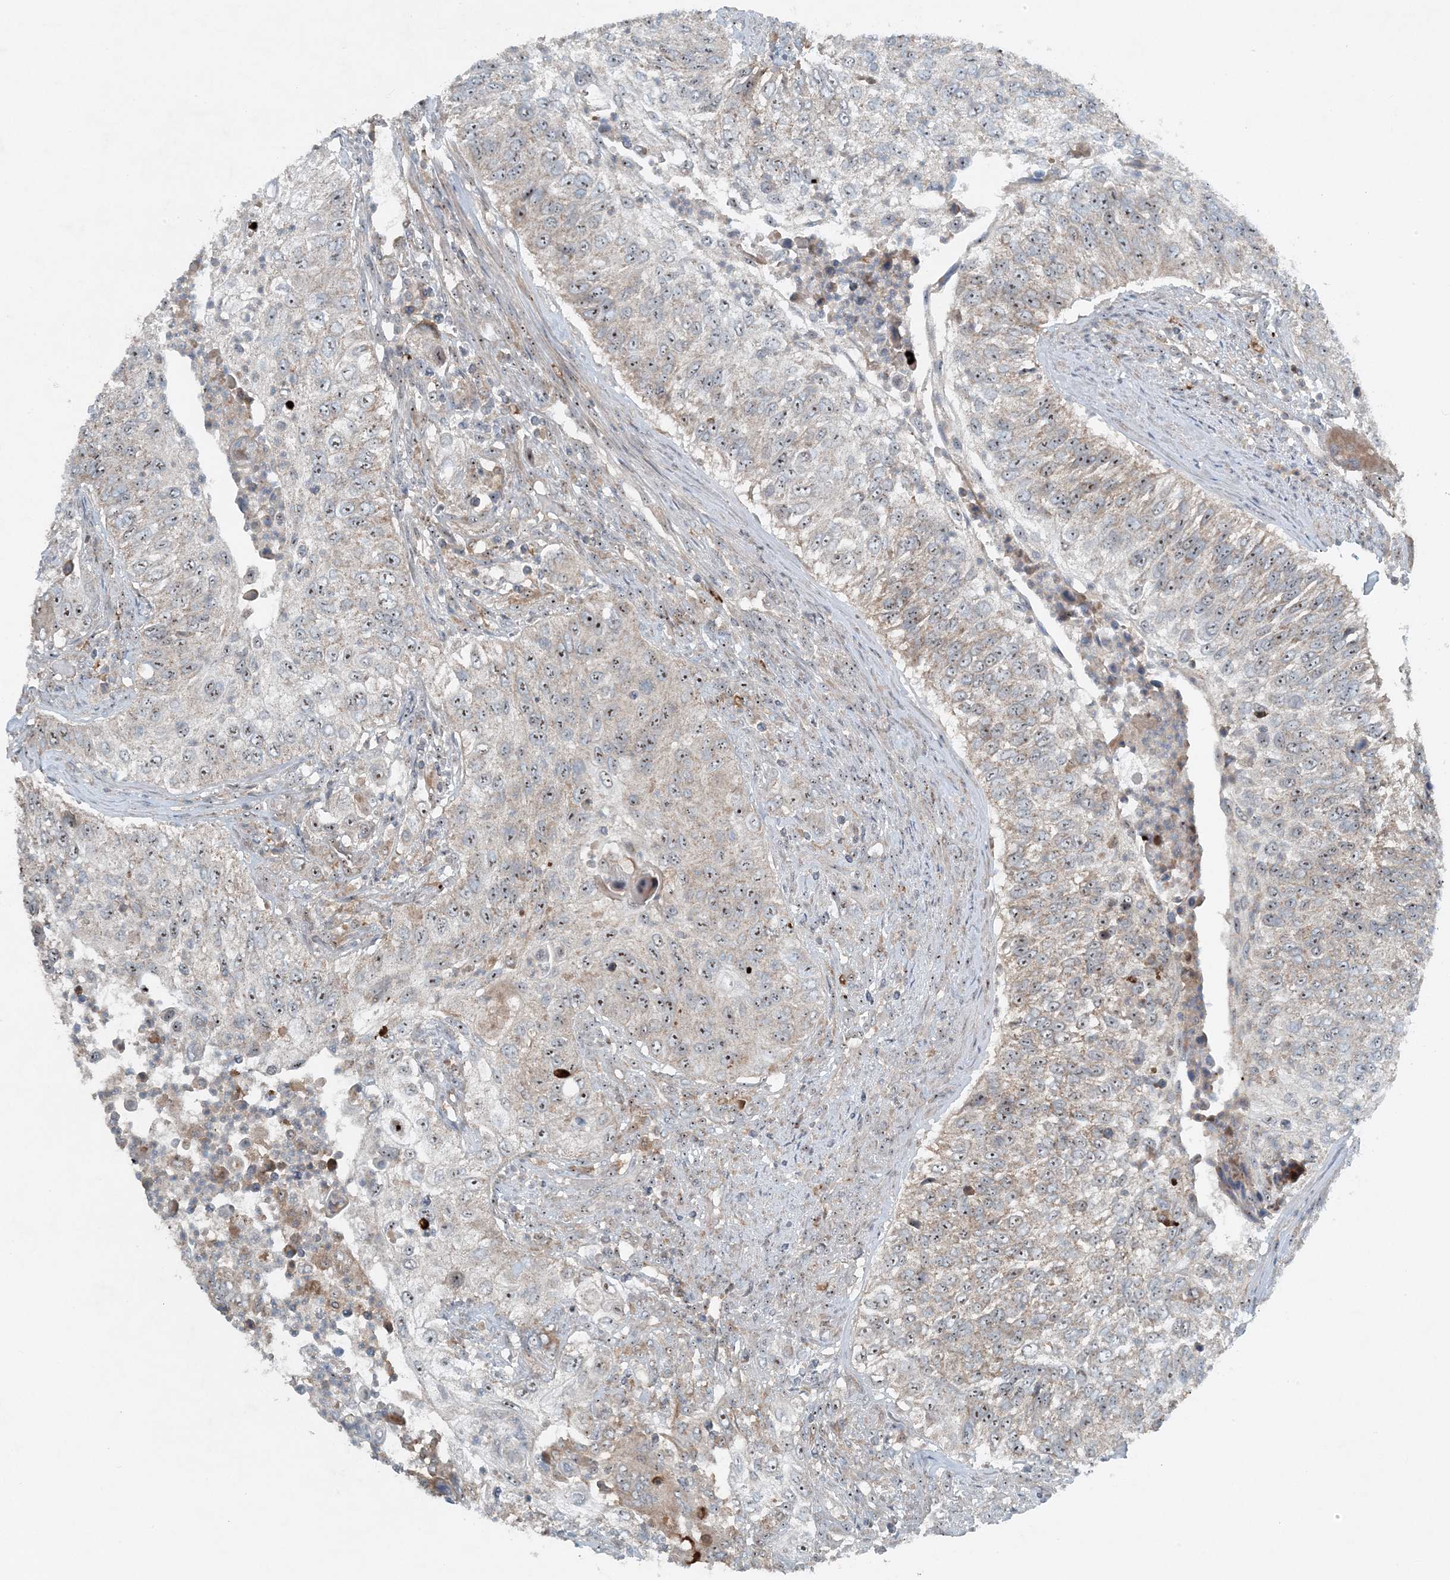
{"staining": {"intensity": "weak", "quantity": "25%-75%", "location": "cytoplasmic/membranous,nuclear"}, "tissue": "urothelial cancer", "cell_type": "Tumor cells", "image_type": "cancer", "snomed": [{"axis": "morphology", "description": "Urothelial carcinoma, High grade"}, {"axis": "topography", "description": "Urinary bladder"}], "caption": "High-grade urothelial carcinoma stained with DAB (3,3'-diaminobenzidine) IHC shows low levels of weak cytoplasmic/membranous and nuclear staining in about 25%-75% of tumor cells.", "gene": "MITD1", "patient": {"sex": "female", "age": 60}}